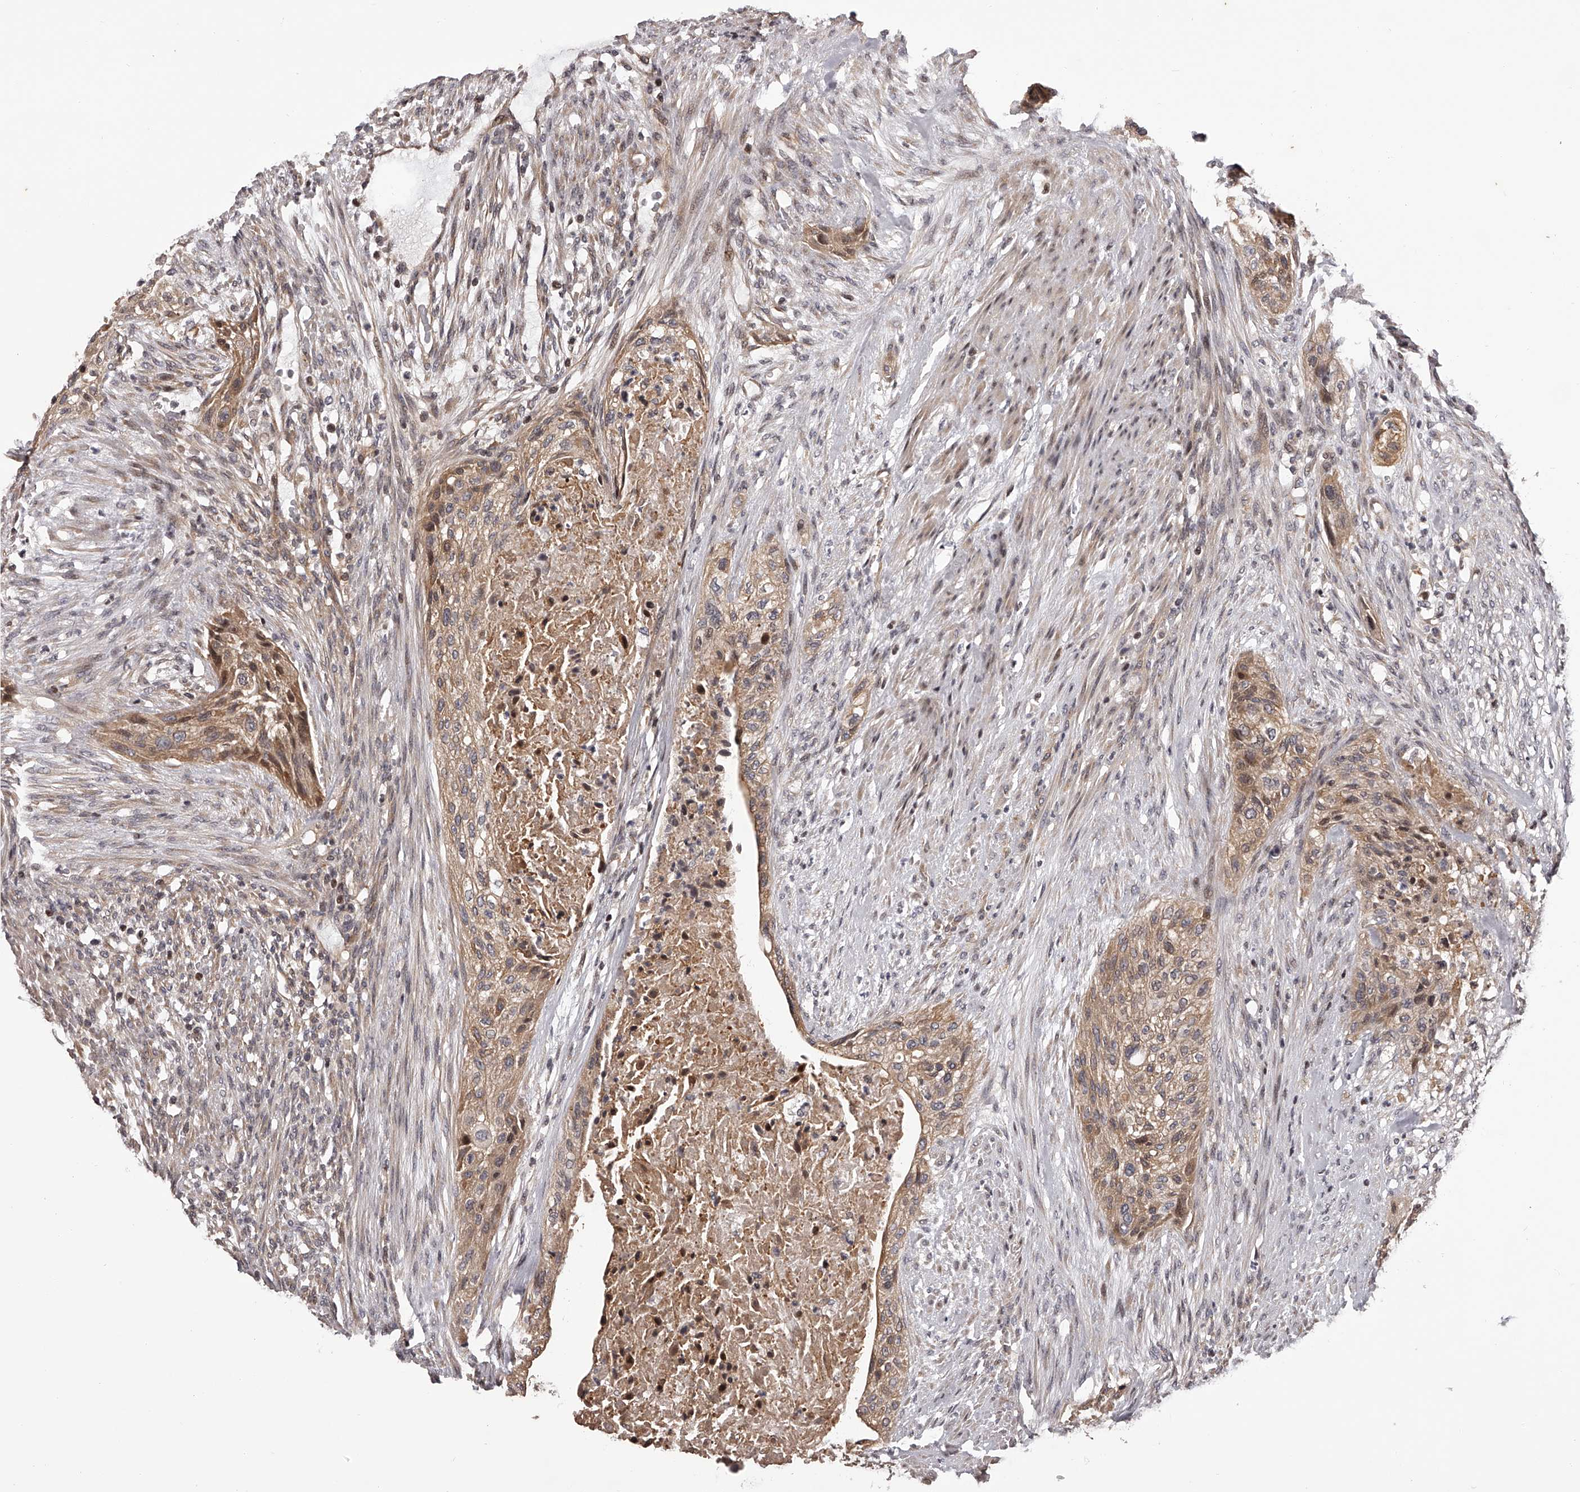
{"staining": {"intensity": "moderate", "quantity": ">75%", "location": "cytoplasmic/membranous,nuclear"}, "tissue": "urothelial cancer", "cell_type": "Tumor cells", "image_type": "cancer", "snomed": [{"axis": "morphology", "description": "Urothelial carcinoma, High grade"}, {"axis": "topography", "description": "Urinary bladder"}], "caption": "Urothelial cancer was stained to show a protein in brown. There is medium levels of moderate cytoplasmic/membranous and nuclear staining in approximately >75% of tumor cells.", "gene": "PFDN2", "patient": {"sex": "male", "age": 35}}